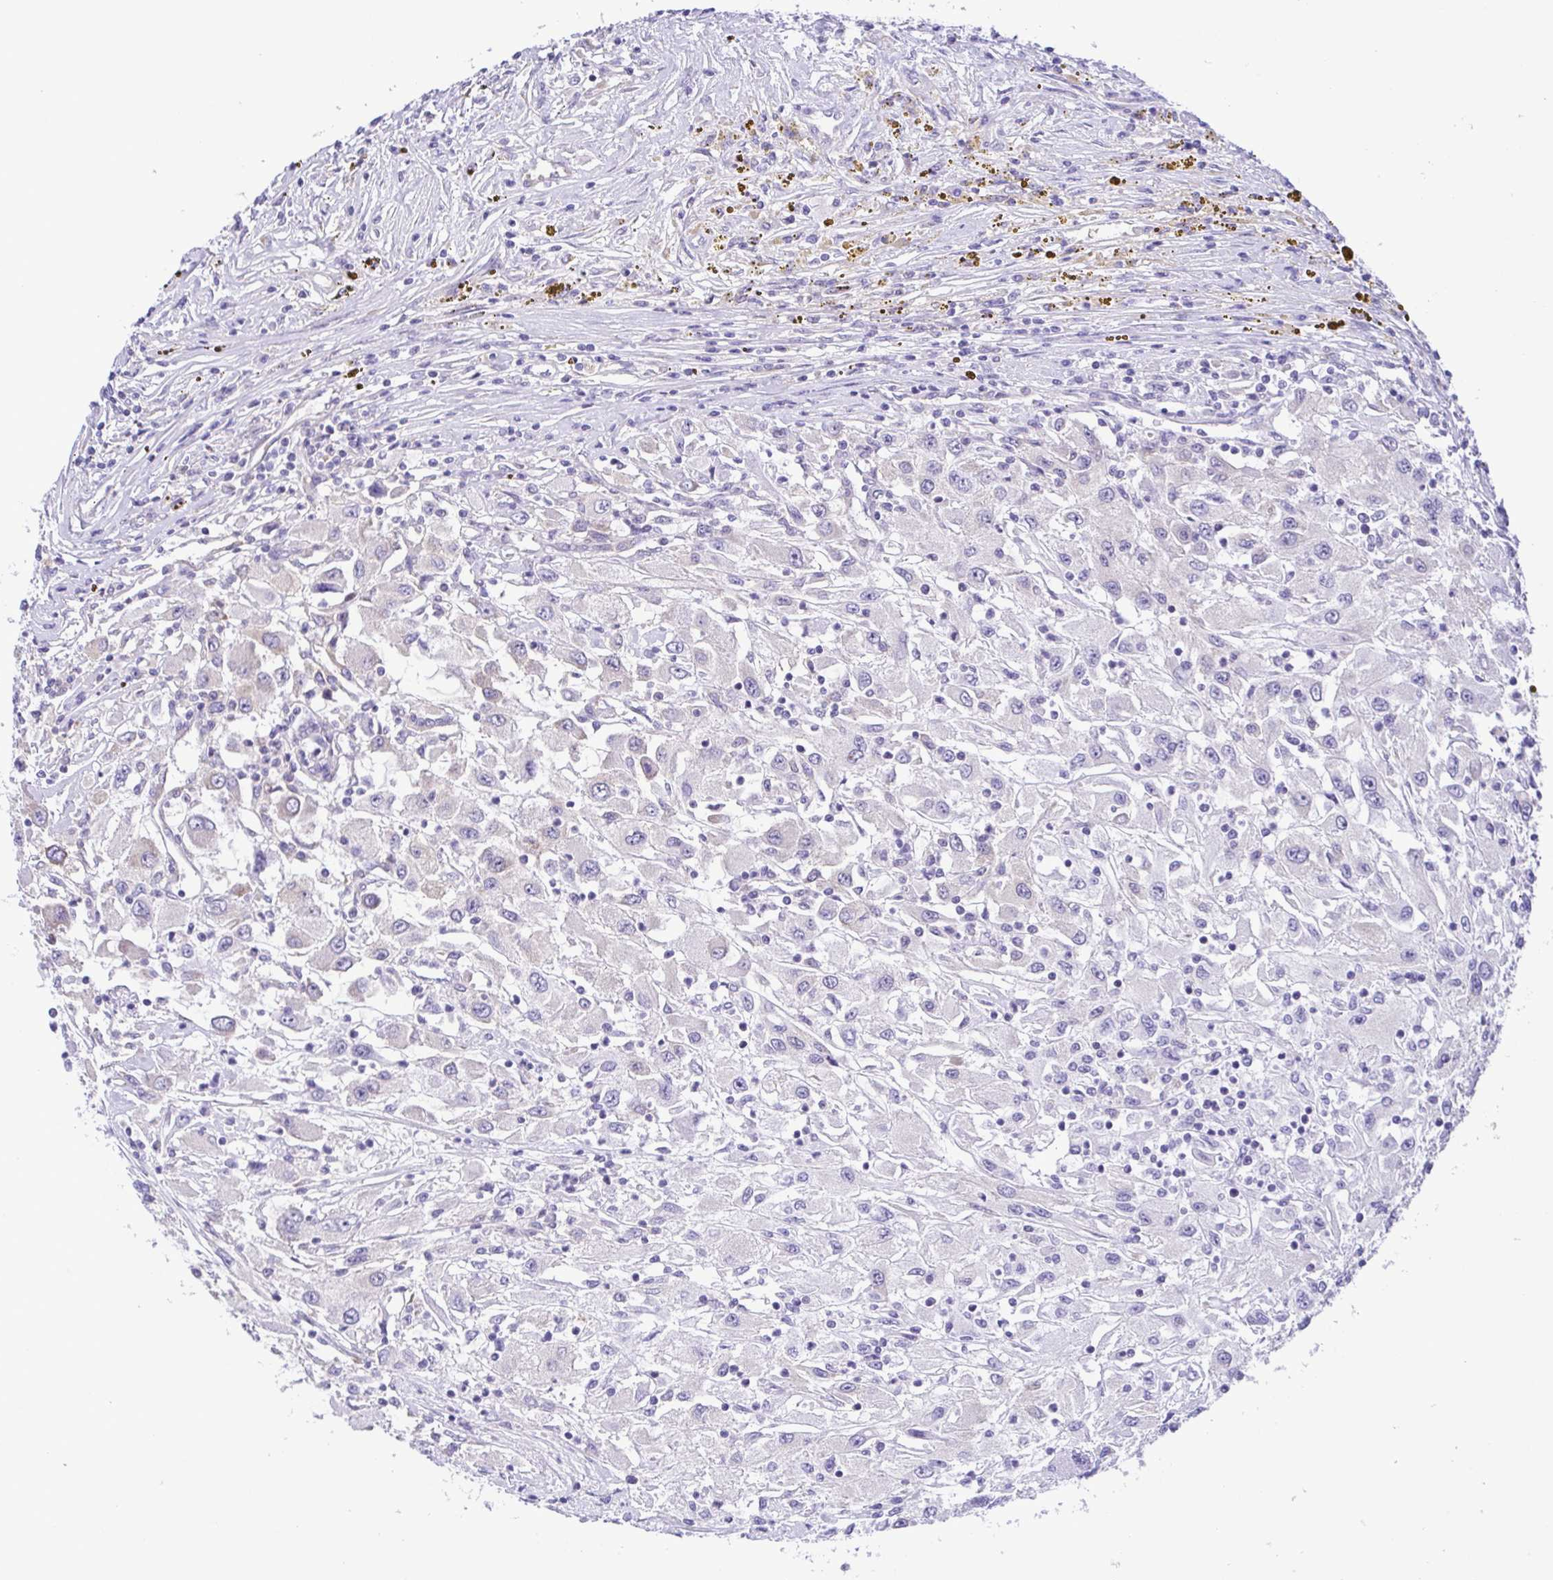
{"staining": {"intensity": "negative", "quantity": "none", "location": "none"}, "tissue": "renal cancer", "cell_type": "Tumor cells", "image_type": "cancer", "snomed": [{"axis": "morphology", "description": "Adenocarcinoma, NOS"}, {"axis": "topography", "description": "Kidney"}], "caption": "Renal cancer (adenocarcinoma) was stained to show a protein in brown. There is no significant positivity in tumor cells.", "gene": "TNNI3", "patient": {"sex": "female", "age": 67}}